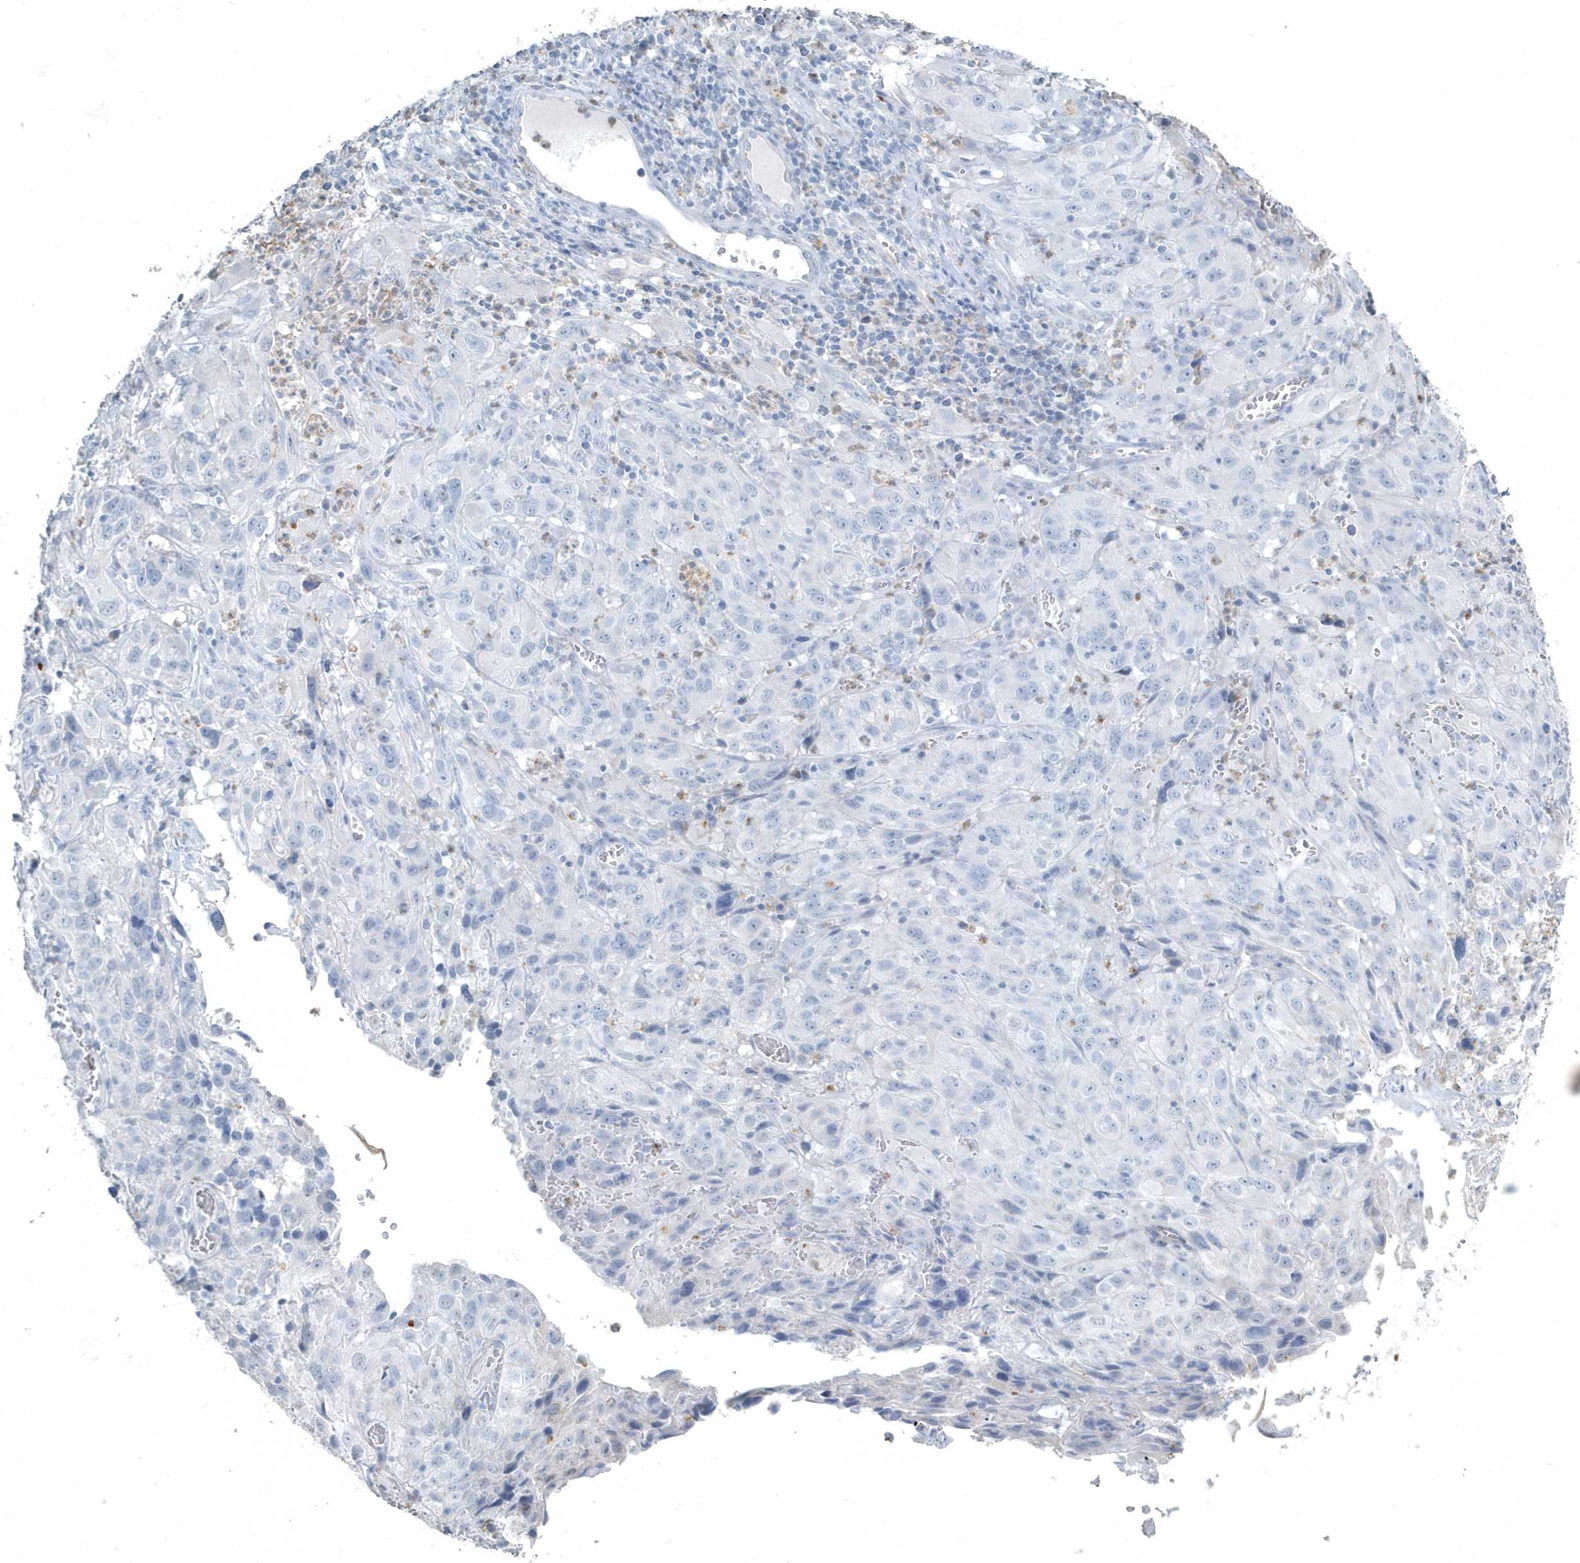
{"staining": {"intensity": "negative", "quantity": "none", "location": "none"}, "tissue": "cervical cancer", "cell_type": "Tumor cells", "image_type": "cancer", "snomed": [{"axis": "morphology", "description": "Squamous cell carcinoma, NOS"}, {"axis": "topography", "description": "Cervix"}], "caption": "Immunohistochemical staining of cervical squamous cell carcinoma exhibits no significant positivity in tumor cells.", "gene": "MYOT", "patient": {"sex": "female", "age": 32}}